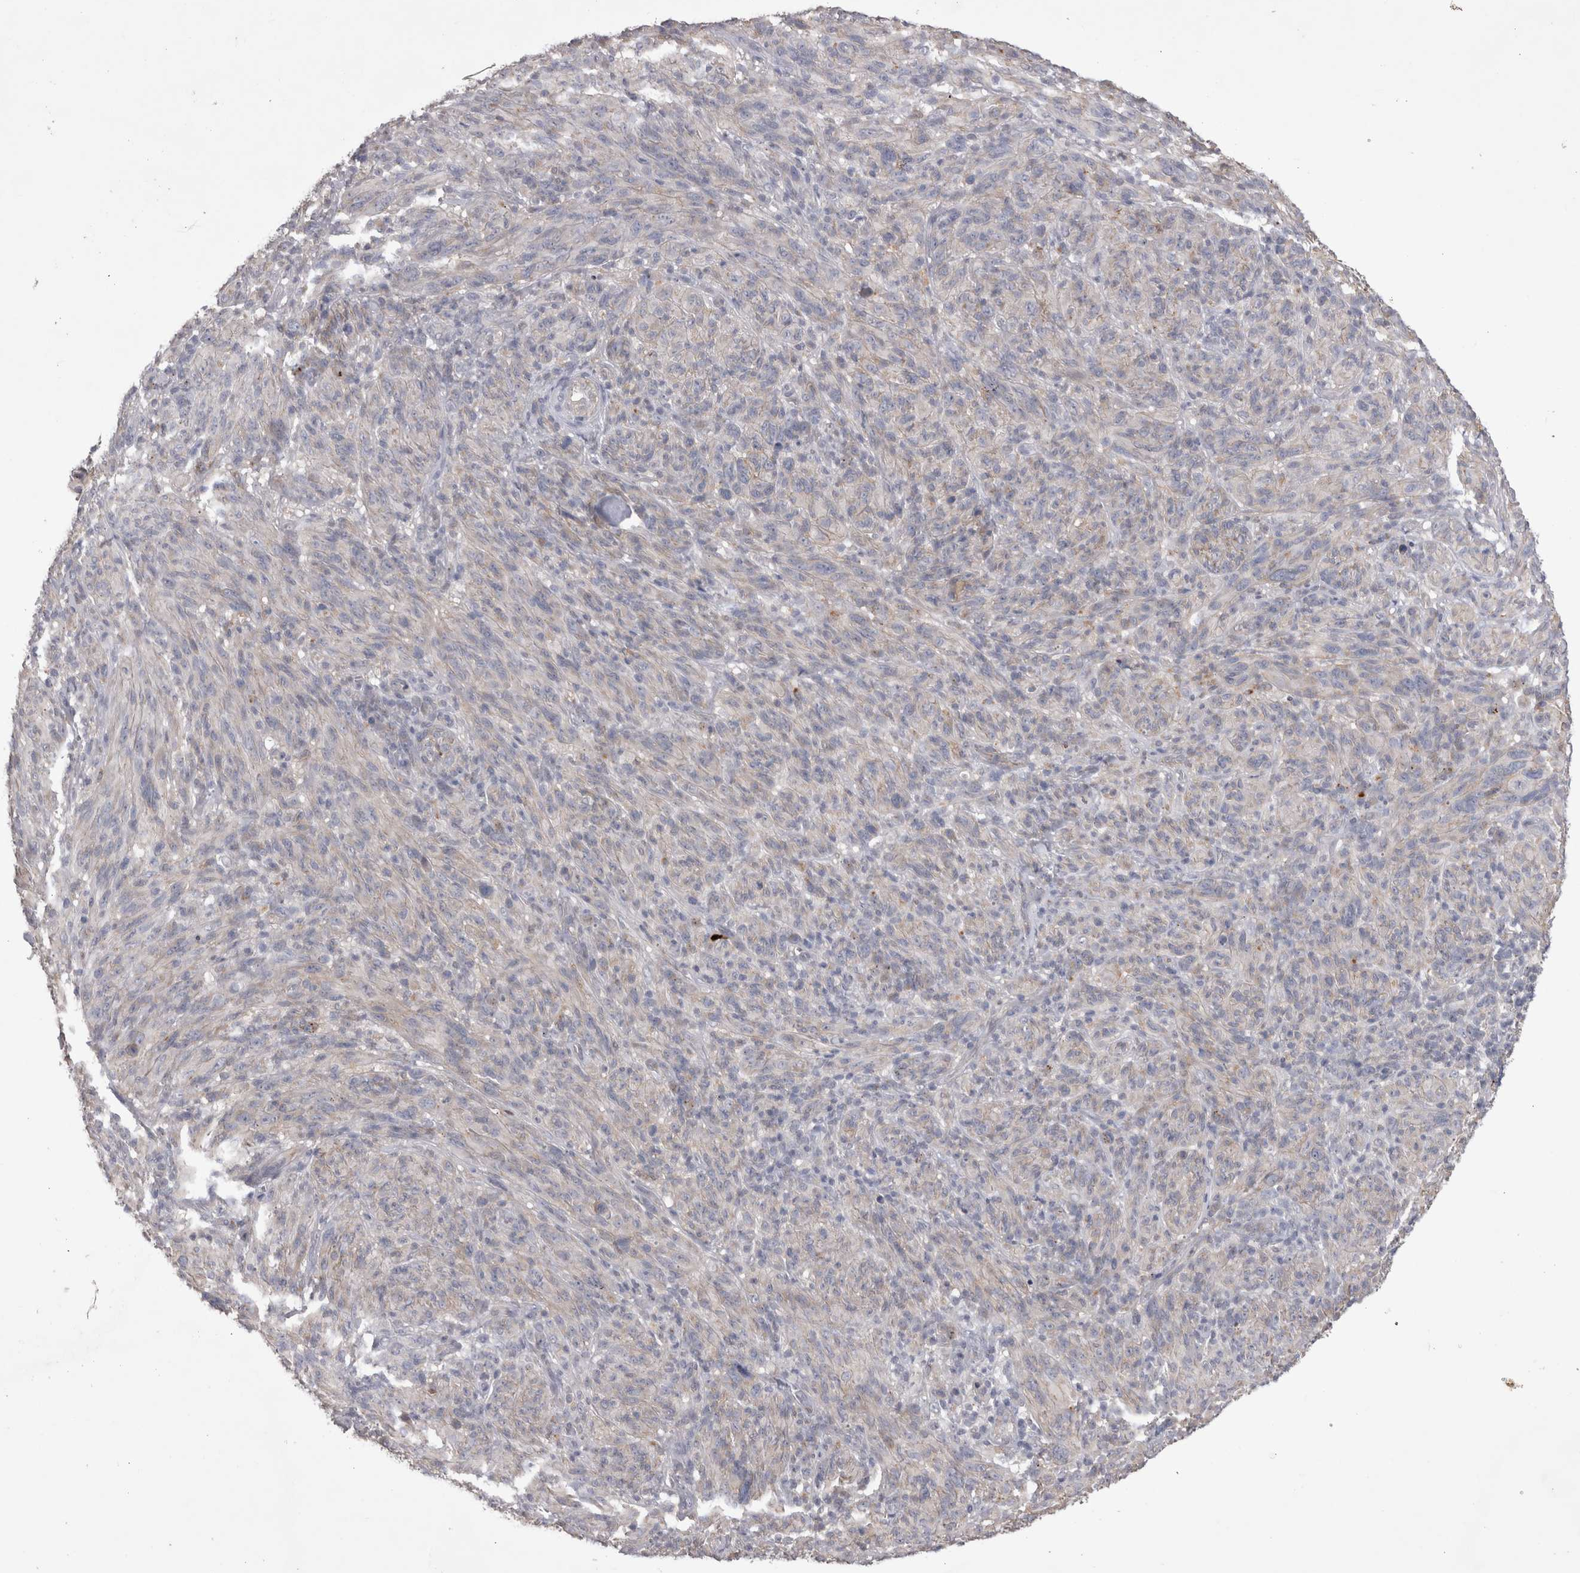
{"staining": {"intensity": "negative", "quantity": "none", "location": "none"}, "tissue": "melanoma", "cell_type": "Tumor cells", "image_type": "cancer", "snomed": [{"axis": "morphology", "description": "Malignant melanoma, NOS"}, {"axis": "topography", "description": "Skin of head"}], "caption": "Tumor cells are negative for brown protein staining in melanoma.", "gene": "CTBS", "patient": {"sex": "male", "age": 96}}